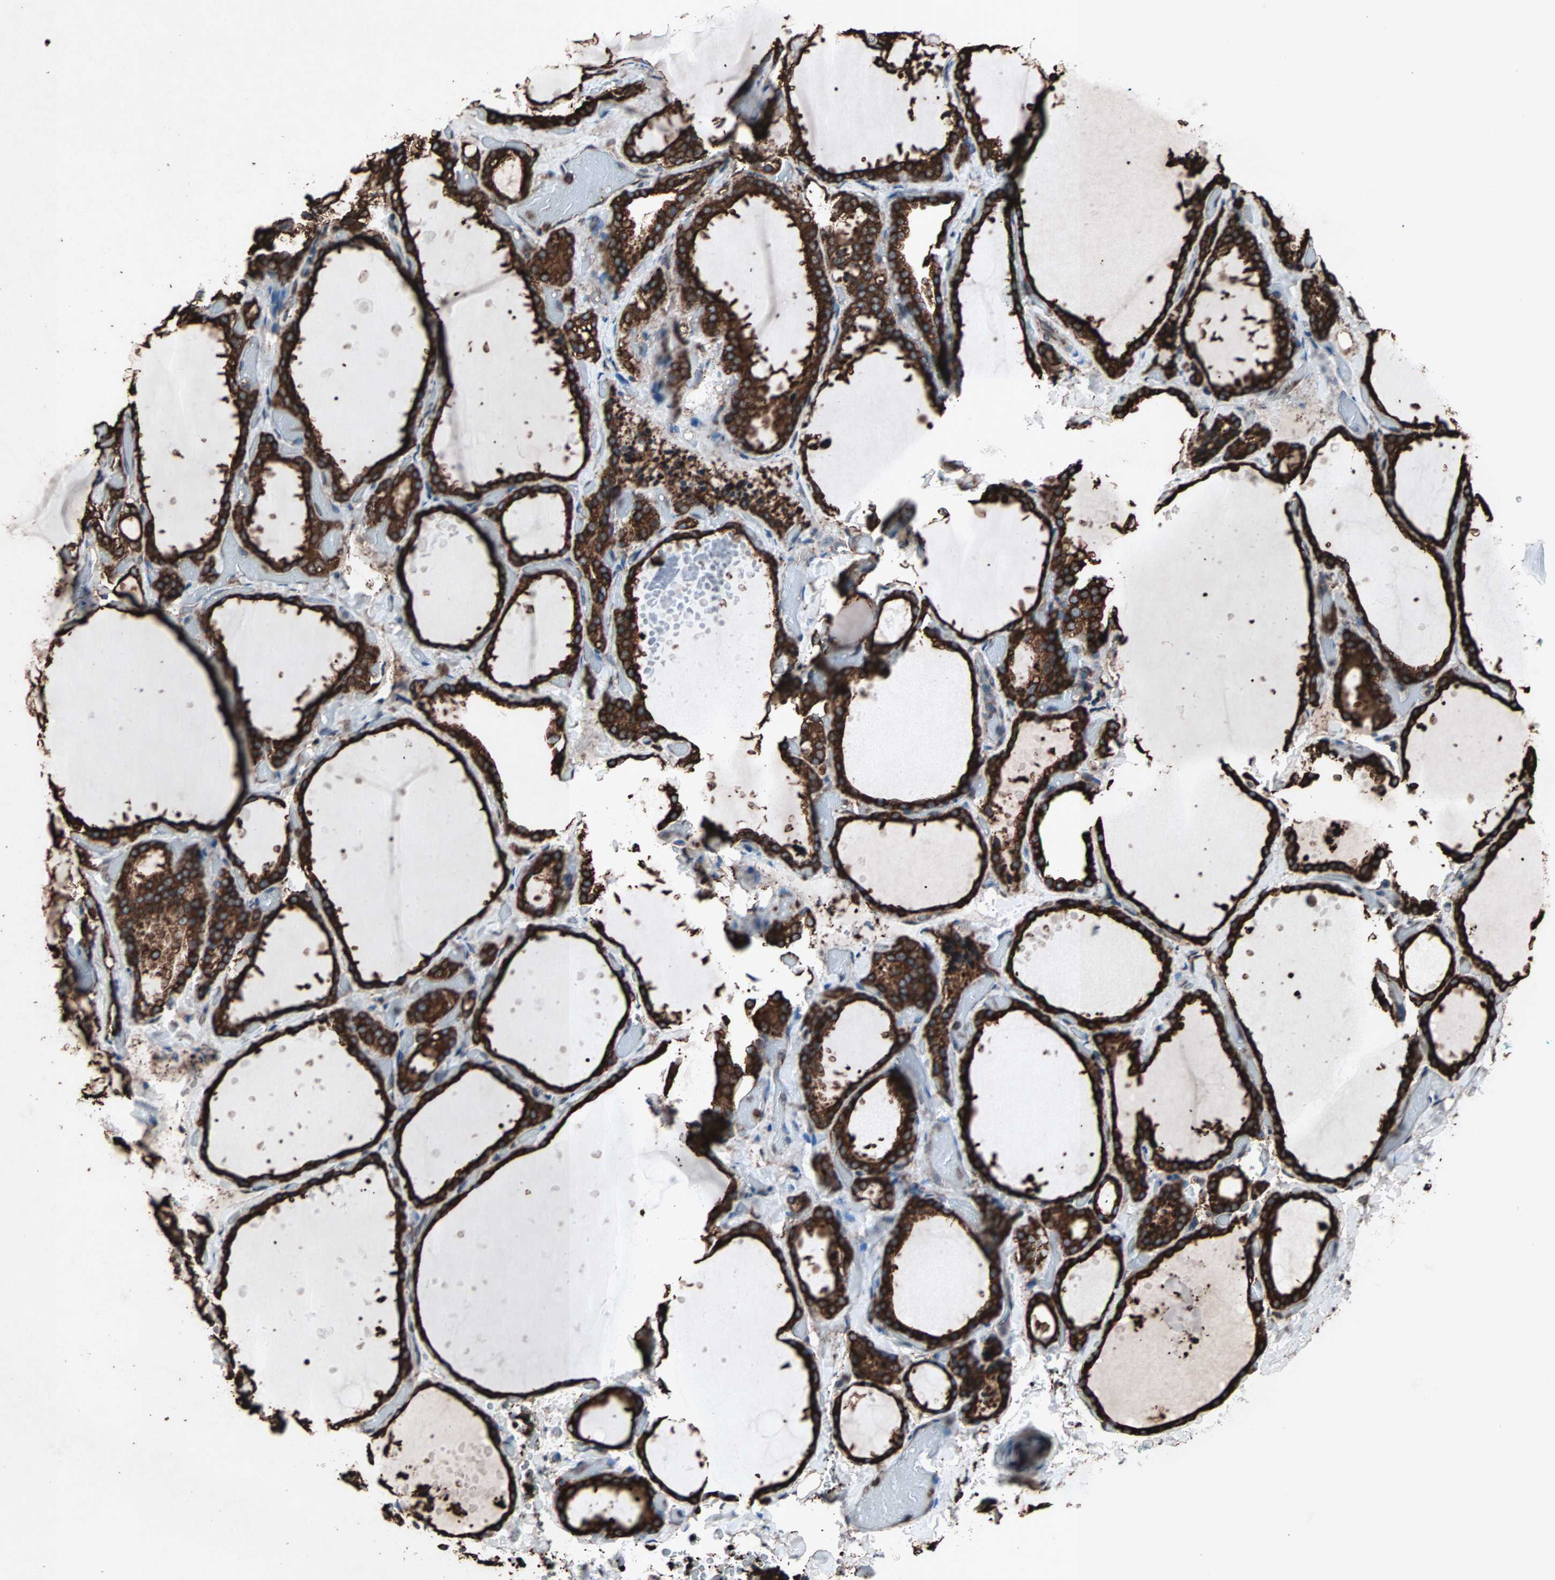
{"staining": {"intensity": "strong", "quantity": ">75%", "location": "cytoplasmic/membranous"}, "tissue": "thyroid gland", "cell_type": "Glandular cells", "image_type": "normal", "snomed": [{"axis": "morphology", "description": "Normal tissue, NOS"}, {"axis": "topography", "description": "Thyroid gland"}], "caption": "Strong cytoplasmic/membranous protein staining is present in approximately >75% of glandular cells in thyroid gland. (brown staining indicates protein expression, while blue staining denotes nuclei).", "gene": "HSP90B1", "patient": {"sex": "female", "age": 44}}